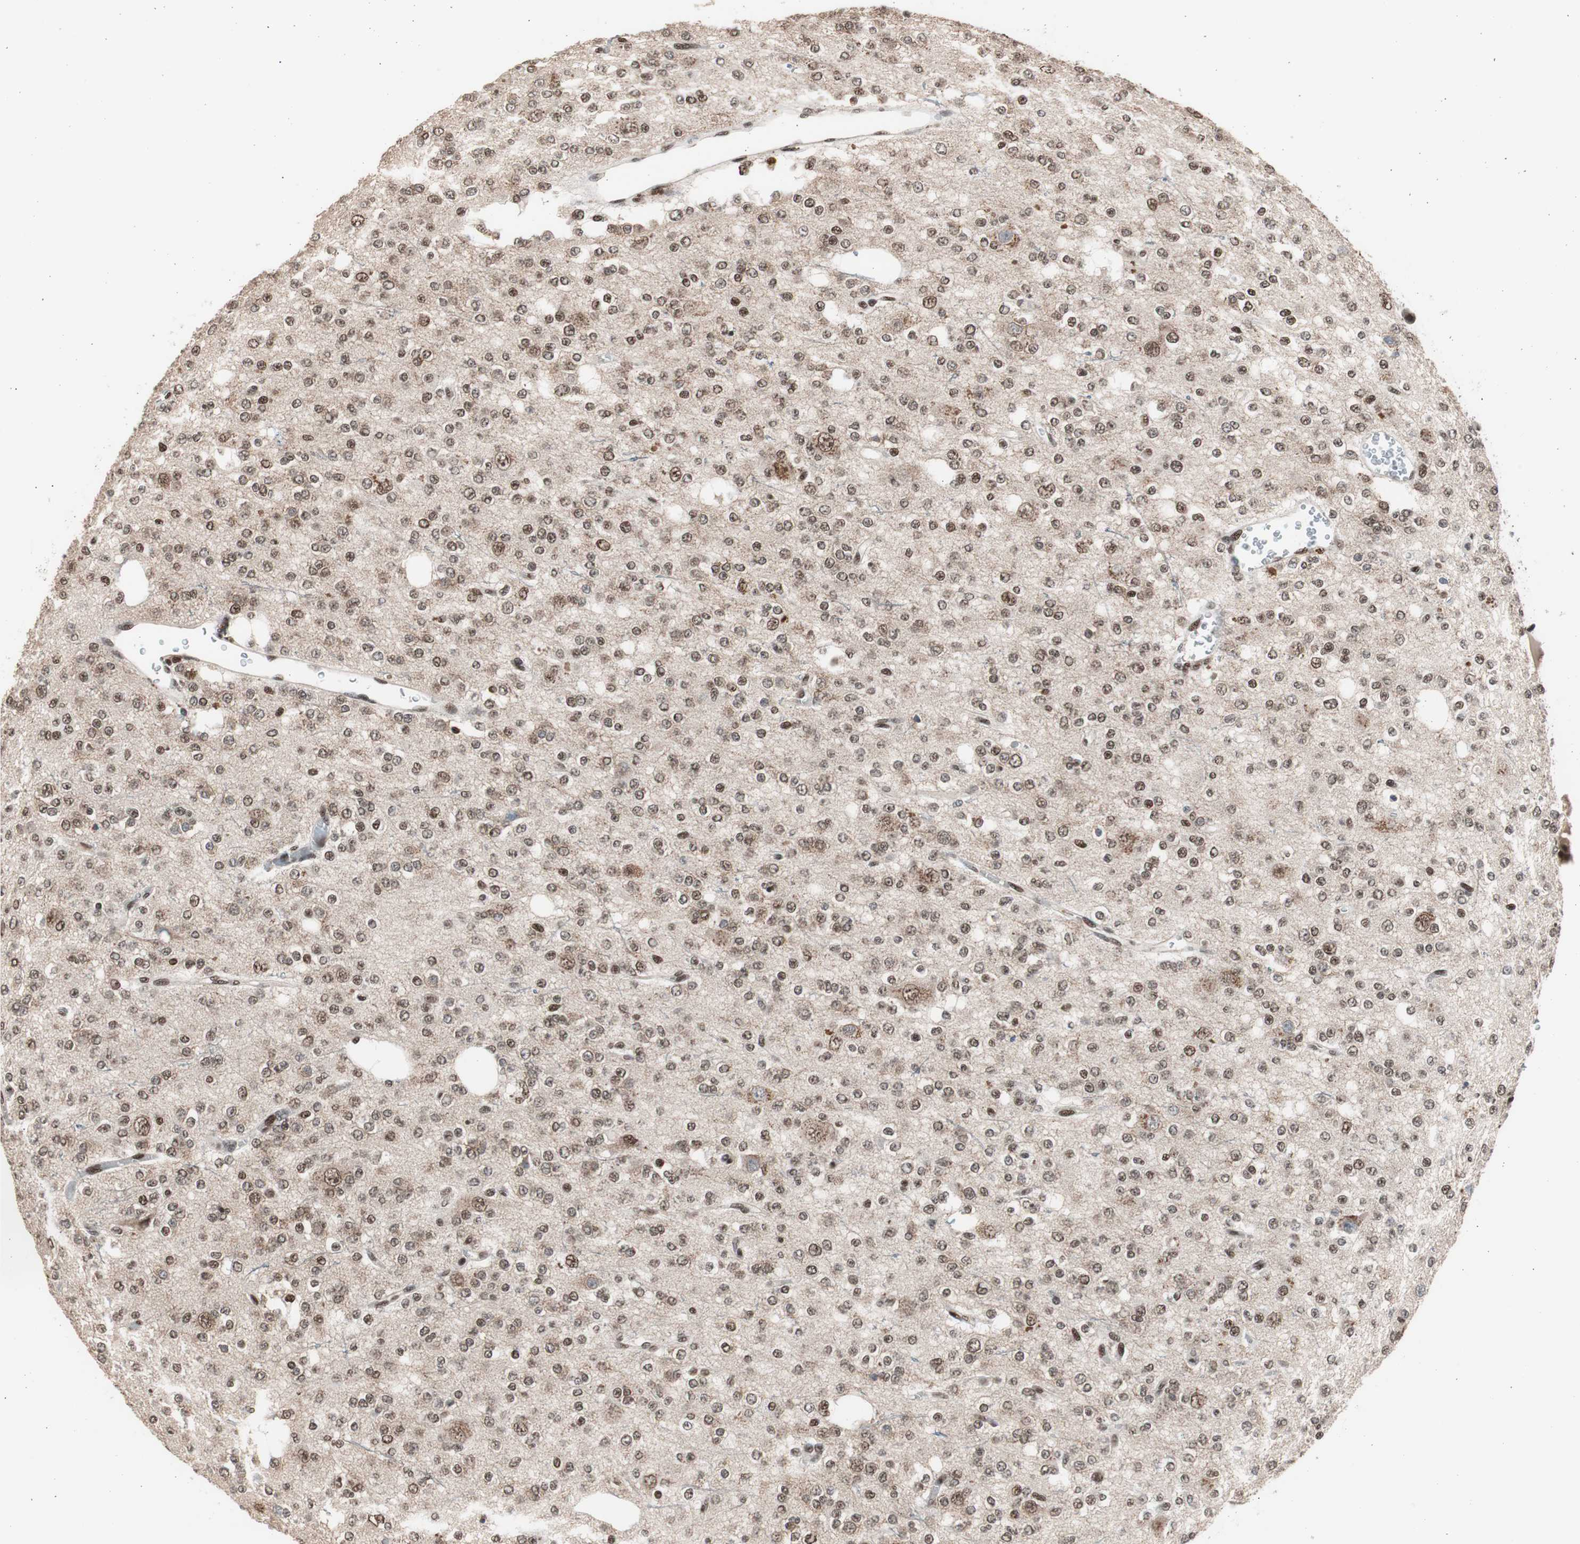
{"staining": {"intensity": "moderate", "quantity": ">75%", "location": "nuclear"}, "tissue": "glioma", "cell_type": "Tumor cells", "image_type": "cancer", "snomed": [{"axis": "morphology", "description": "Glioma, malignant, Low grade"}, {"axis": "topography", "description": "Brain"}], "caption": "Human glioma stained with a brown dye displays moderate nuclear positive positivity in about >75% of tumor cells.", "gene": "RPA1", "patient": {"sex": "male", "age": 38}}